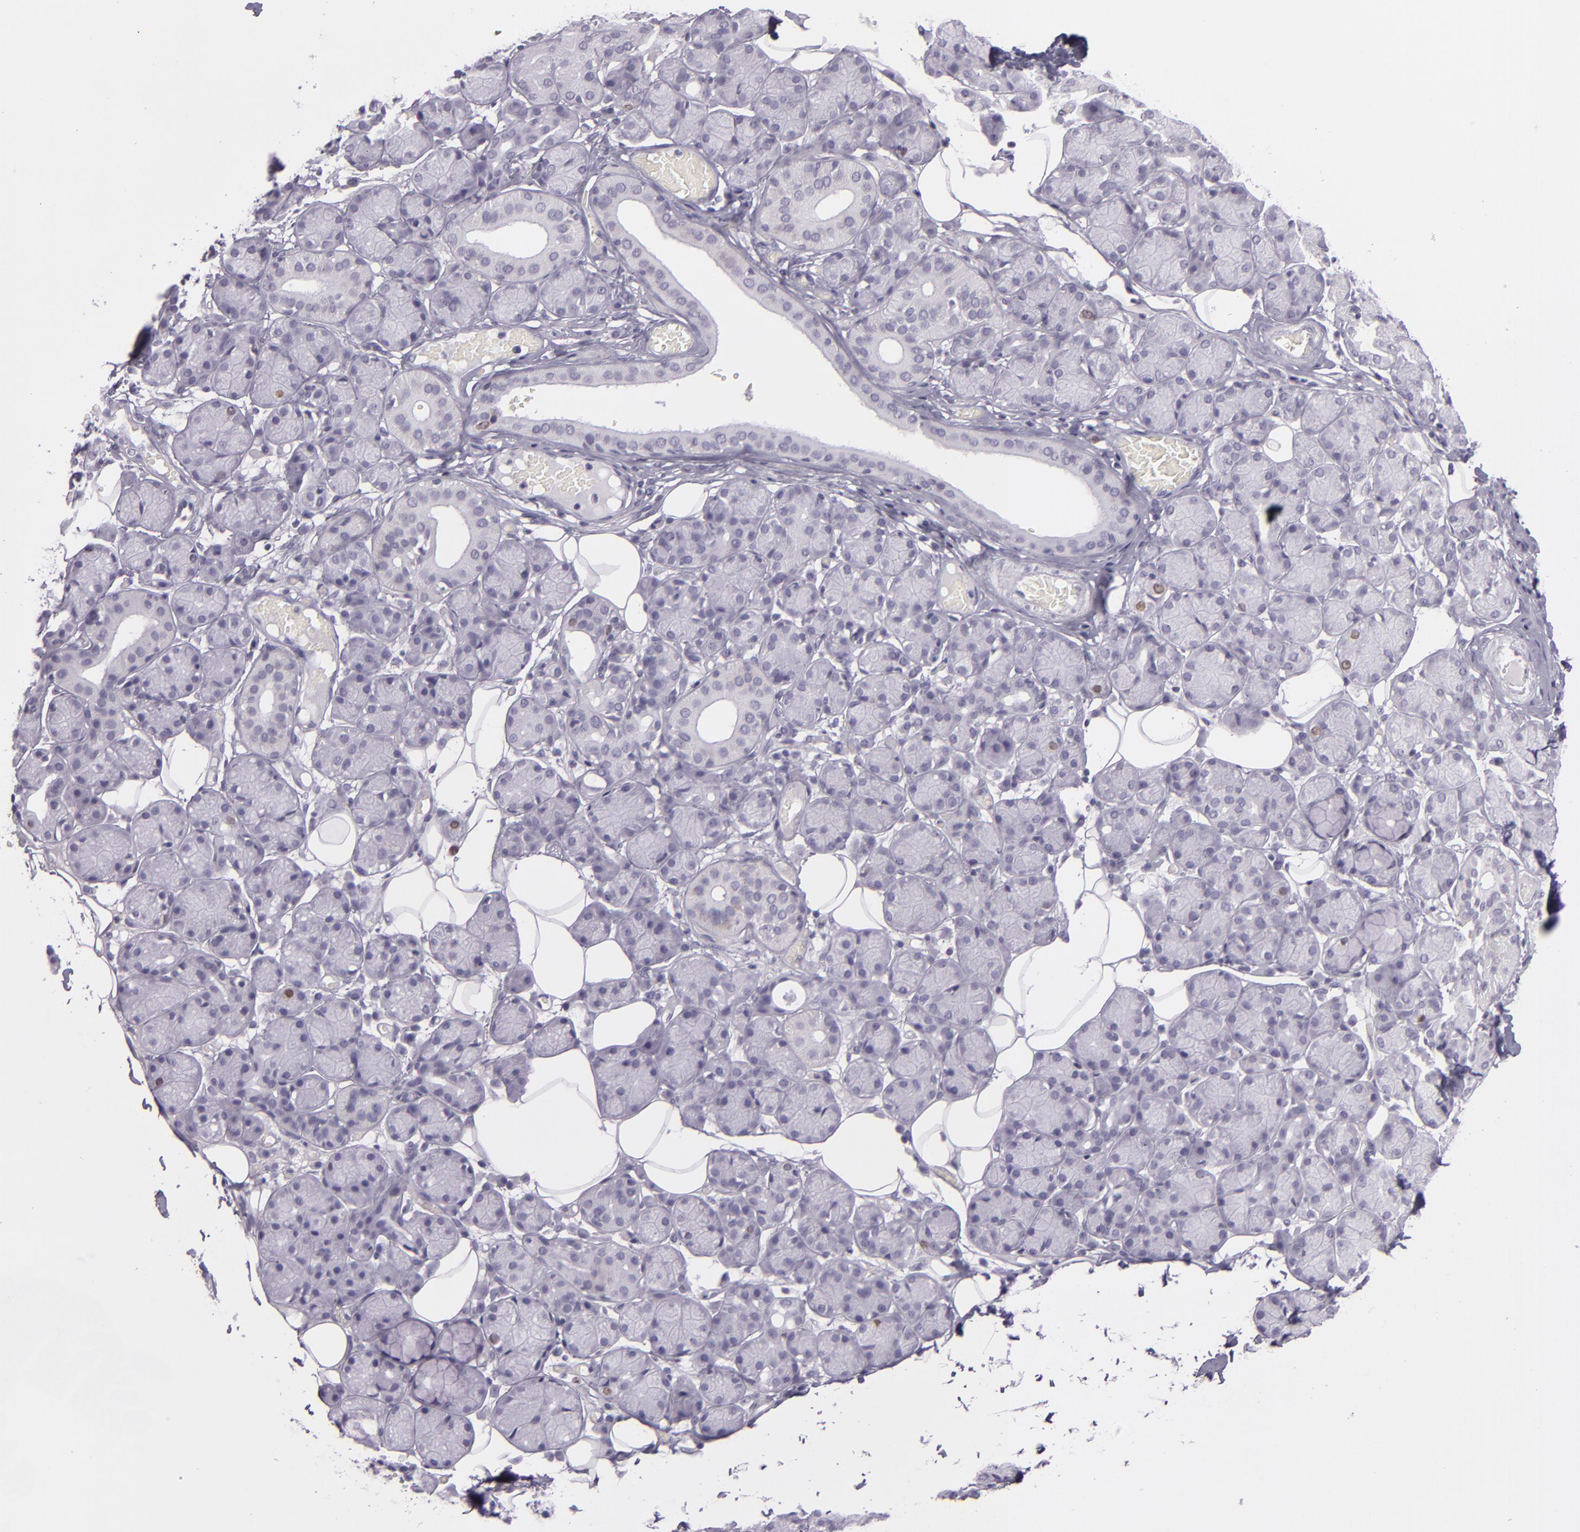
{"staining": {"intensity": "negative", "quantity": "none", "location": "none"}, "tissue": "salivary gland", "cell_type": "Glandular cells", "image_type": "normal", "snomed": [{"axis": "morphology", "description": "Normal tissue, NOS"}, {"axis": "topography", "description": "Salivary gland"}], "caption": "Immunohistochemical staining of unremarkable human salivary gland exhibits no significant positivity in glandular cells. (DAB immunohistochemistry (IHC), high magnification).", "gene": "MCM3", "patient": {"sex": "male", "age": 54}}